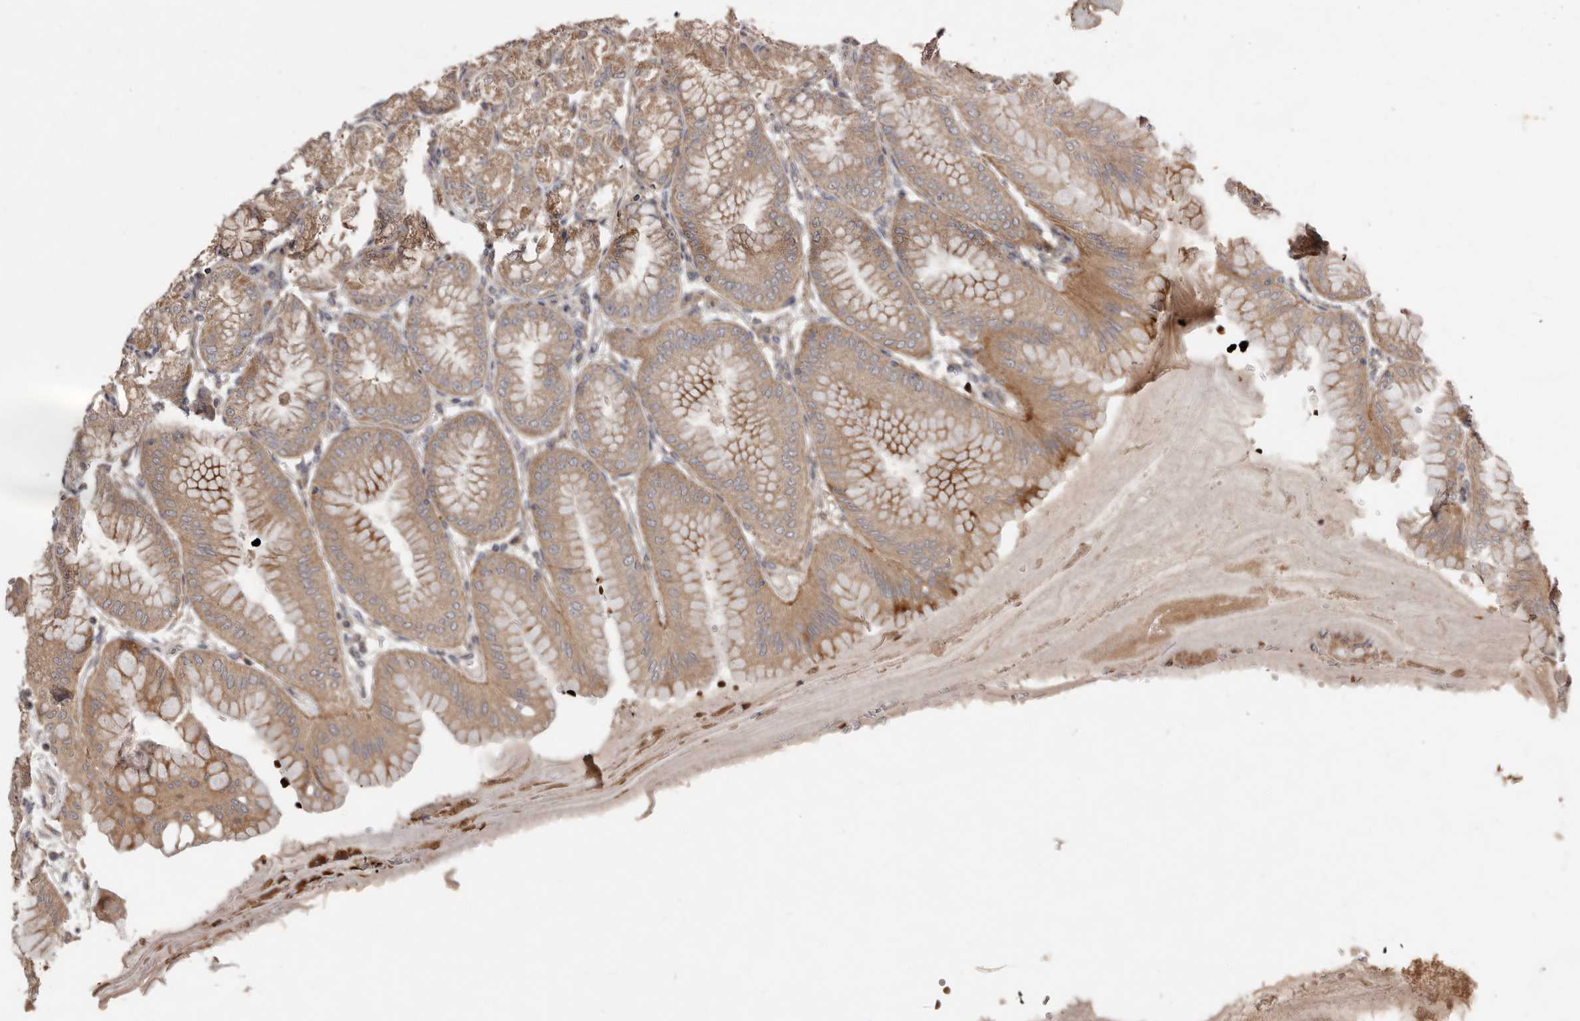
{"staining": {"intensity": "strong", "quantity": "25%-75%", "location": "cytoplasmic/membranous"}, "tissue": "stomach", "cell_type": "Glandular cells", "image_type": "normal", "snomed": [{"axis": "morphology", "description": "Normal tissue, NOS"}, {"axis": "topography", "description": "Stomach, lower"}], "caption": "Protein expression analysis of unremarkable human stomach reveals strong cytoplasmic/membranous staining in about 25%-75% of glandular cells. (DAB (3,3'-diaminobenzidine) IHC, brown staining for protein, blue staining for nuclei).", "gene": "FBXO31", "patient": {"sex": "male", "age": 71}}